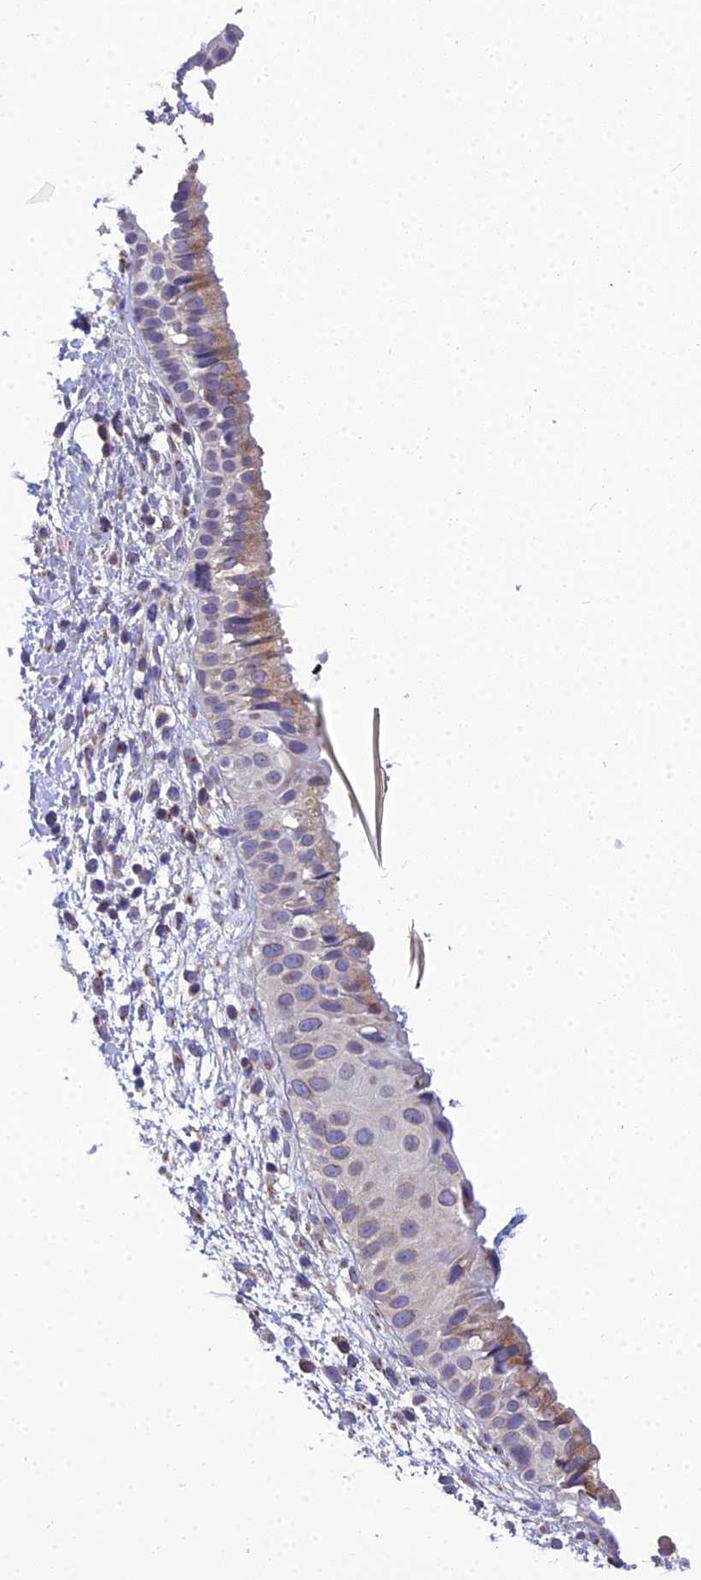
{"staining": {"intensity": "weak", "quantity": "25%-75%", "location": "cytoplasmic/membranous"}, "tissue": "nasopharynx", "cell_type": "Respiratory epithelial cells", "image_type": "normal", "snomed": [{"axis": "morphology", "description": "Normal tissue, NOS"}, {"axis": "topography", "description": "Nasopharynx"}], "caption": "The histopathology image demonstrates staining of unremarkable nasopharynx, revealing weak cytoplasmic/membranous protein positivity (brown color) within respiratory epithelial cells.", "gene": "GOLPH3", "patient": {"sex": "male", "age": 22}}